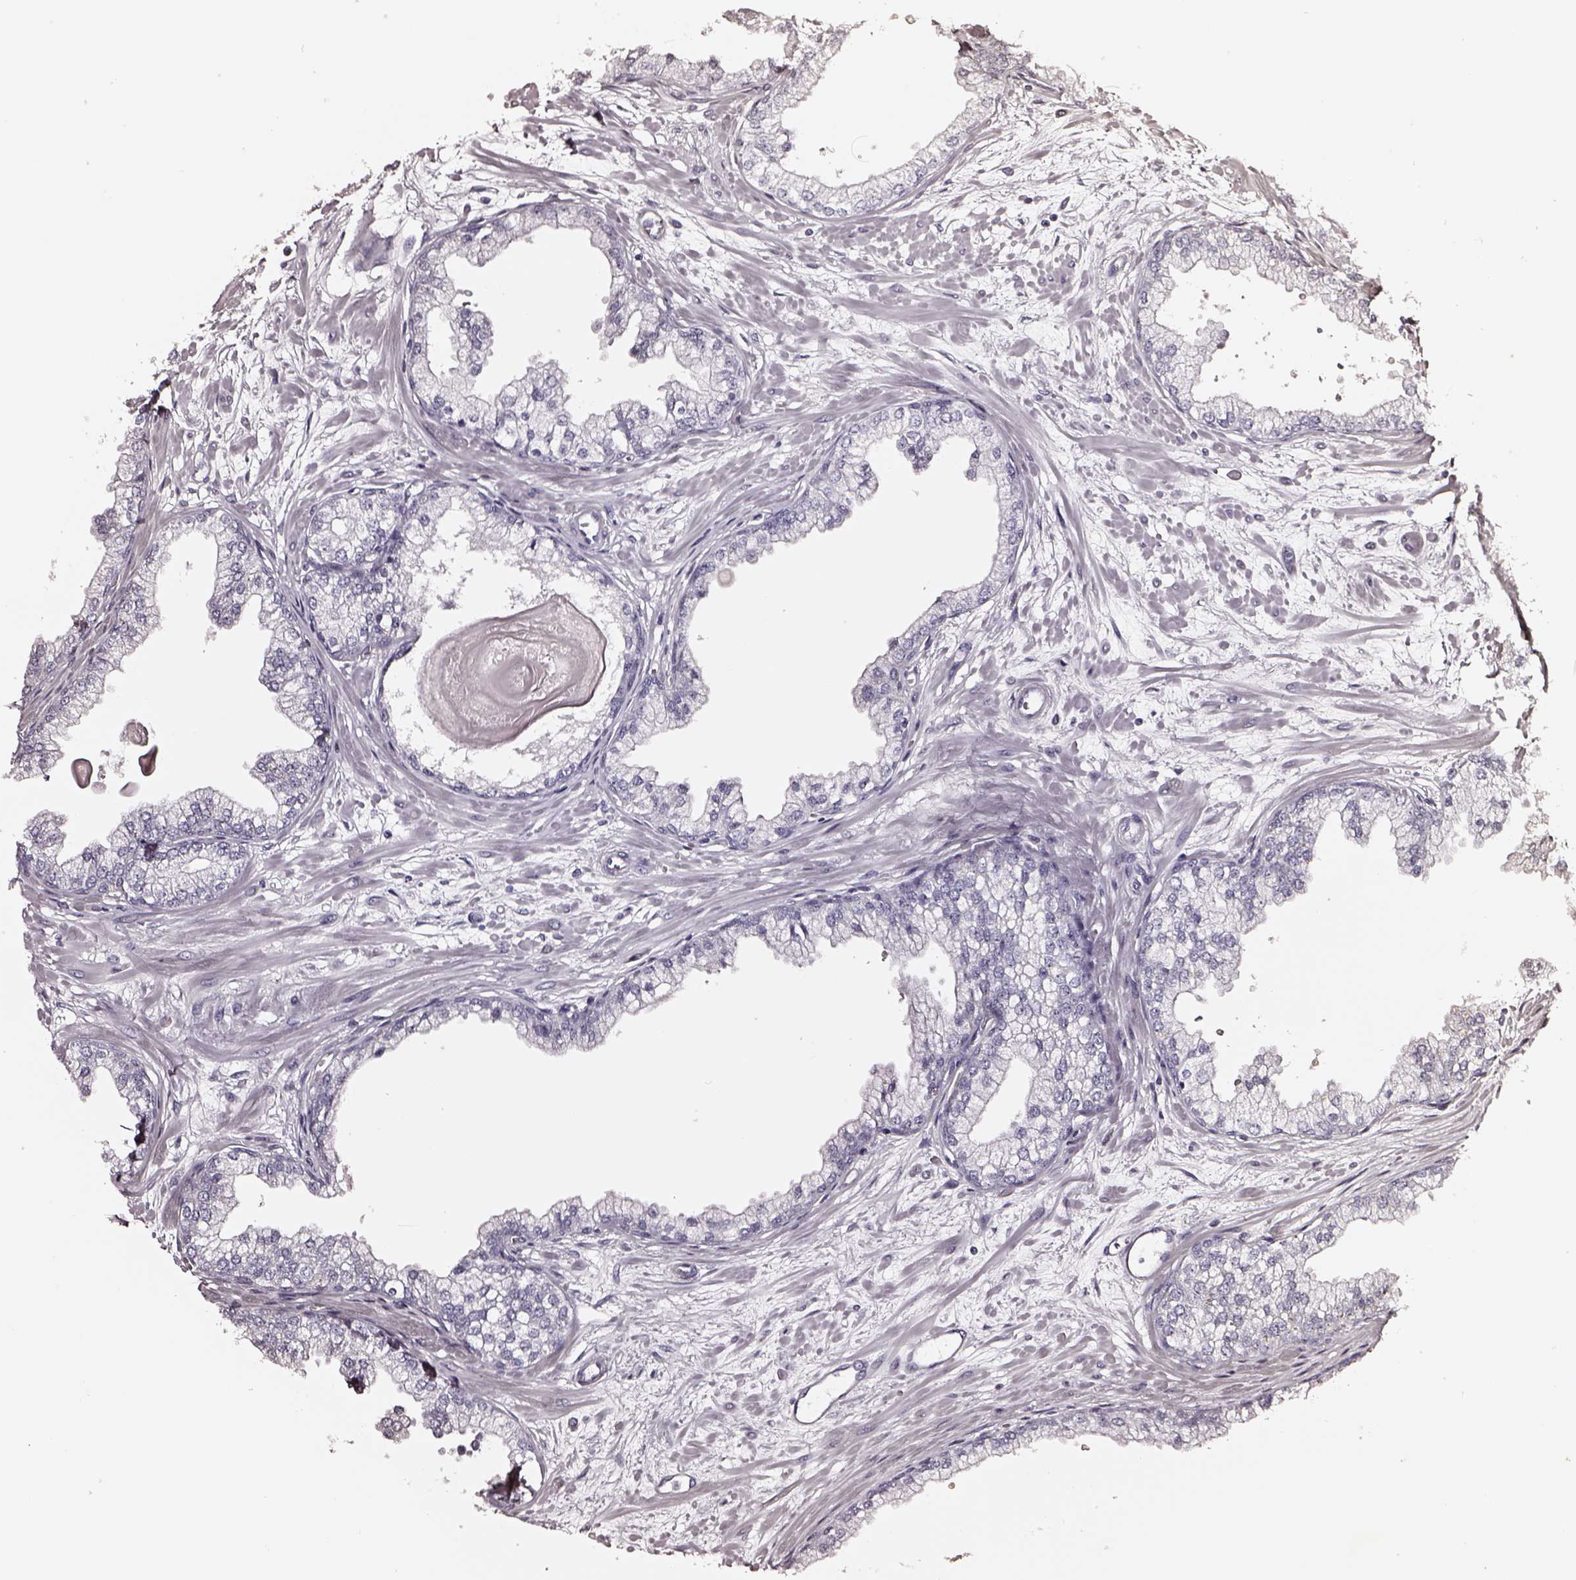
{"staining": {"intensity": "negative", "quantity": "none", "location": "none"}, "tissue": "prostate", "cell_type": "Glandular cells", "image_type": "normal", "snomed": [{"axis": "morphology", "description": "Normal tissue, NOS"}, {"axis": "topography", "description": "Prostate"}, {"axis": "topography", "description": "Peripheral nerve tissue"}], "caption": "Glandular cells are negative for protein expression in normal human prostate. The staining was performed using DAB (3,3'-diaminobenzidine) to visualize the protein expression in brown, while the nuclei were stained in blue with hematoxylin (Magnification: 20x).", "gene": "DPEP1", "patient": {"sex": "male", "age": 61}}